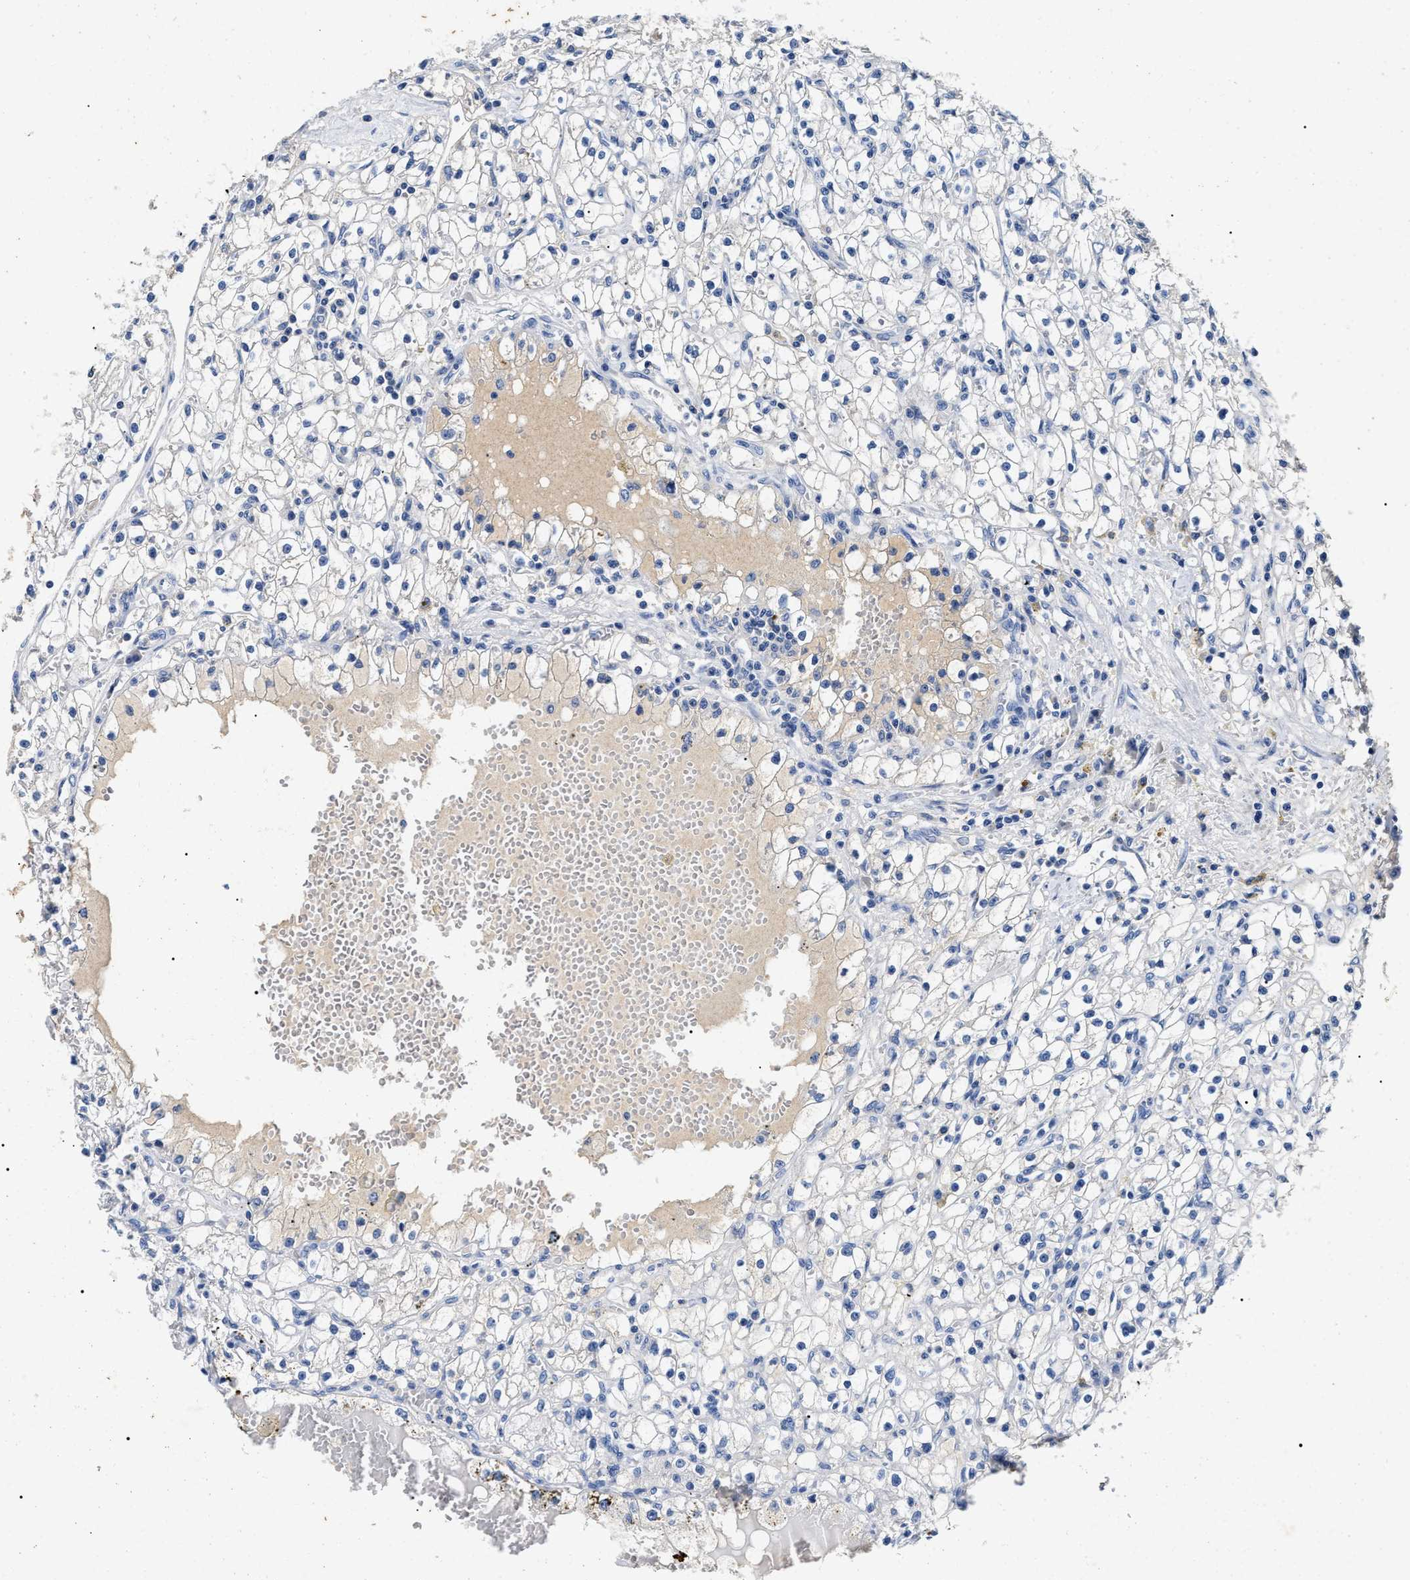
{"staining": {"intensity": "negative", "quantity": "none", "location": "none"}, "tissue": "renal cancer", "cell_type": "Tumor cells", "image_type": "cancer", "snomed": [{"axis": "morphology", "description": "Adenocarcinoma, NOS"}, {"axis": "topography", "description": "Kidney"}], "caption": "Immunohistochemistry histopathology image of neoplastic tissue: human renal cancer stained with DAB (3,3'-diaminobenzidine) demonstrates no significant protein positivity in tumor cells.", "gene": "LRRC8E", "patient": {"sex": "male", "age": 56}}